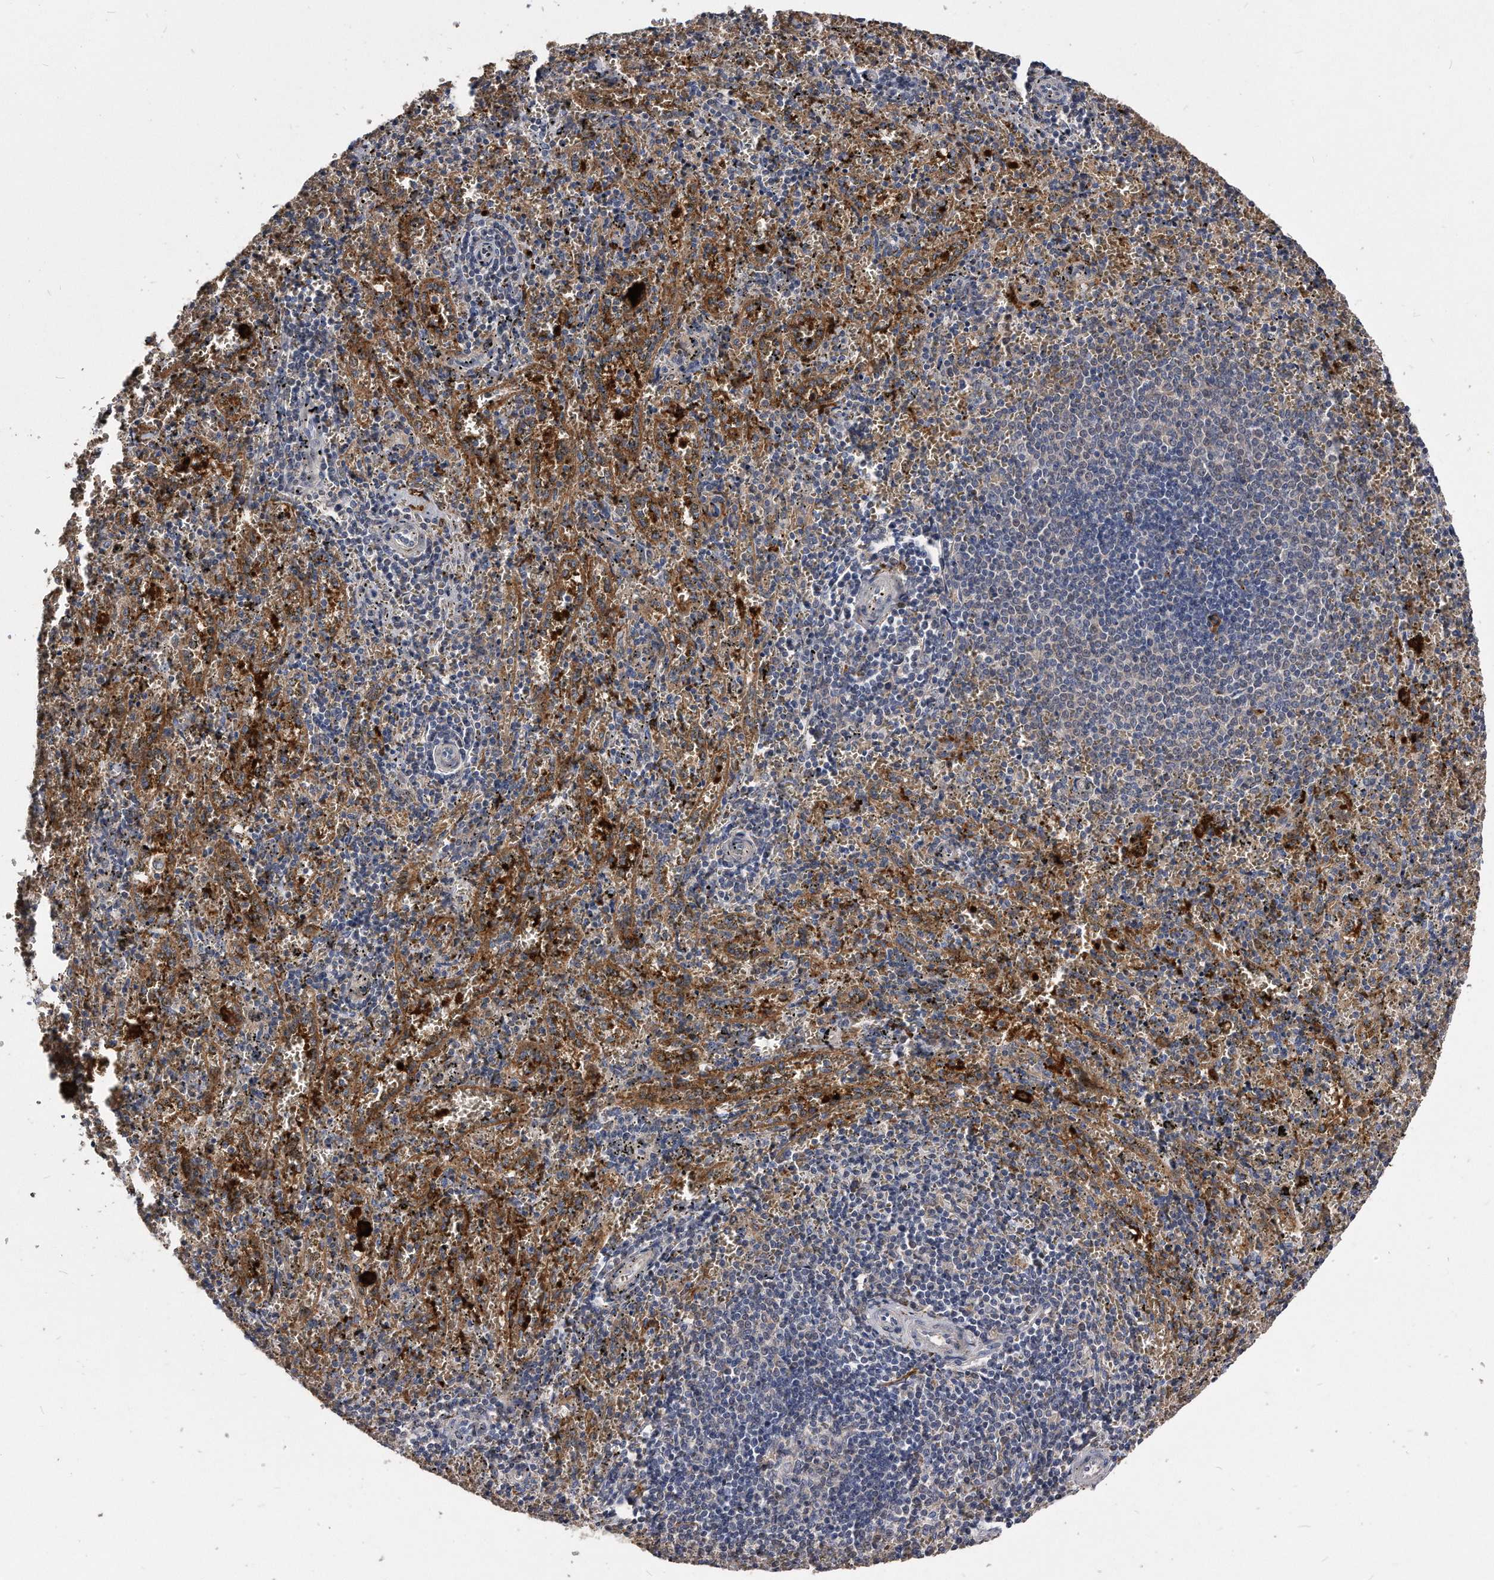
{"staining": {"intensity": "weak", "quantity": "<25%", "location": "cytoplasmic/membranous"}, "tissue": "spleen", "cell_type": "Cells in red pulp", "image_type": "normal", "snomed": [{"axis": "morphology", "description": "Normal tissue, NOS"}, {"axis": "topography", "description": "Spleen"}], "caption": "A high-resolution micrograph shows immunohistochemistry staining of normal spleen, which exhibits no significant expression in cells in red pulp.", "gene": "IL20RA", "patient": {"sex": "male", "age": 11}}